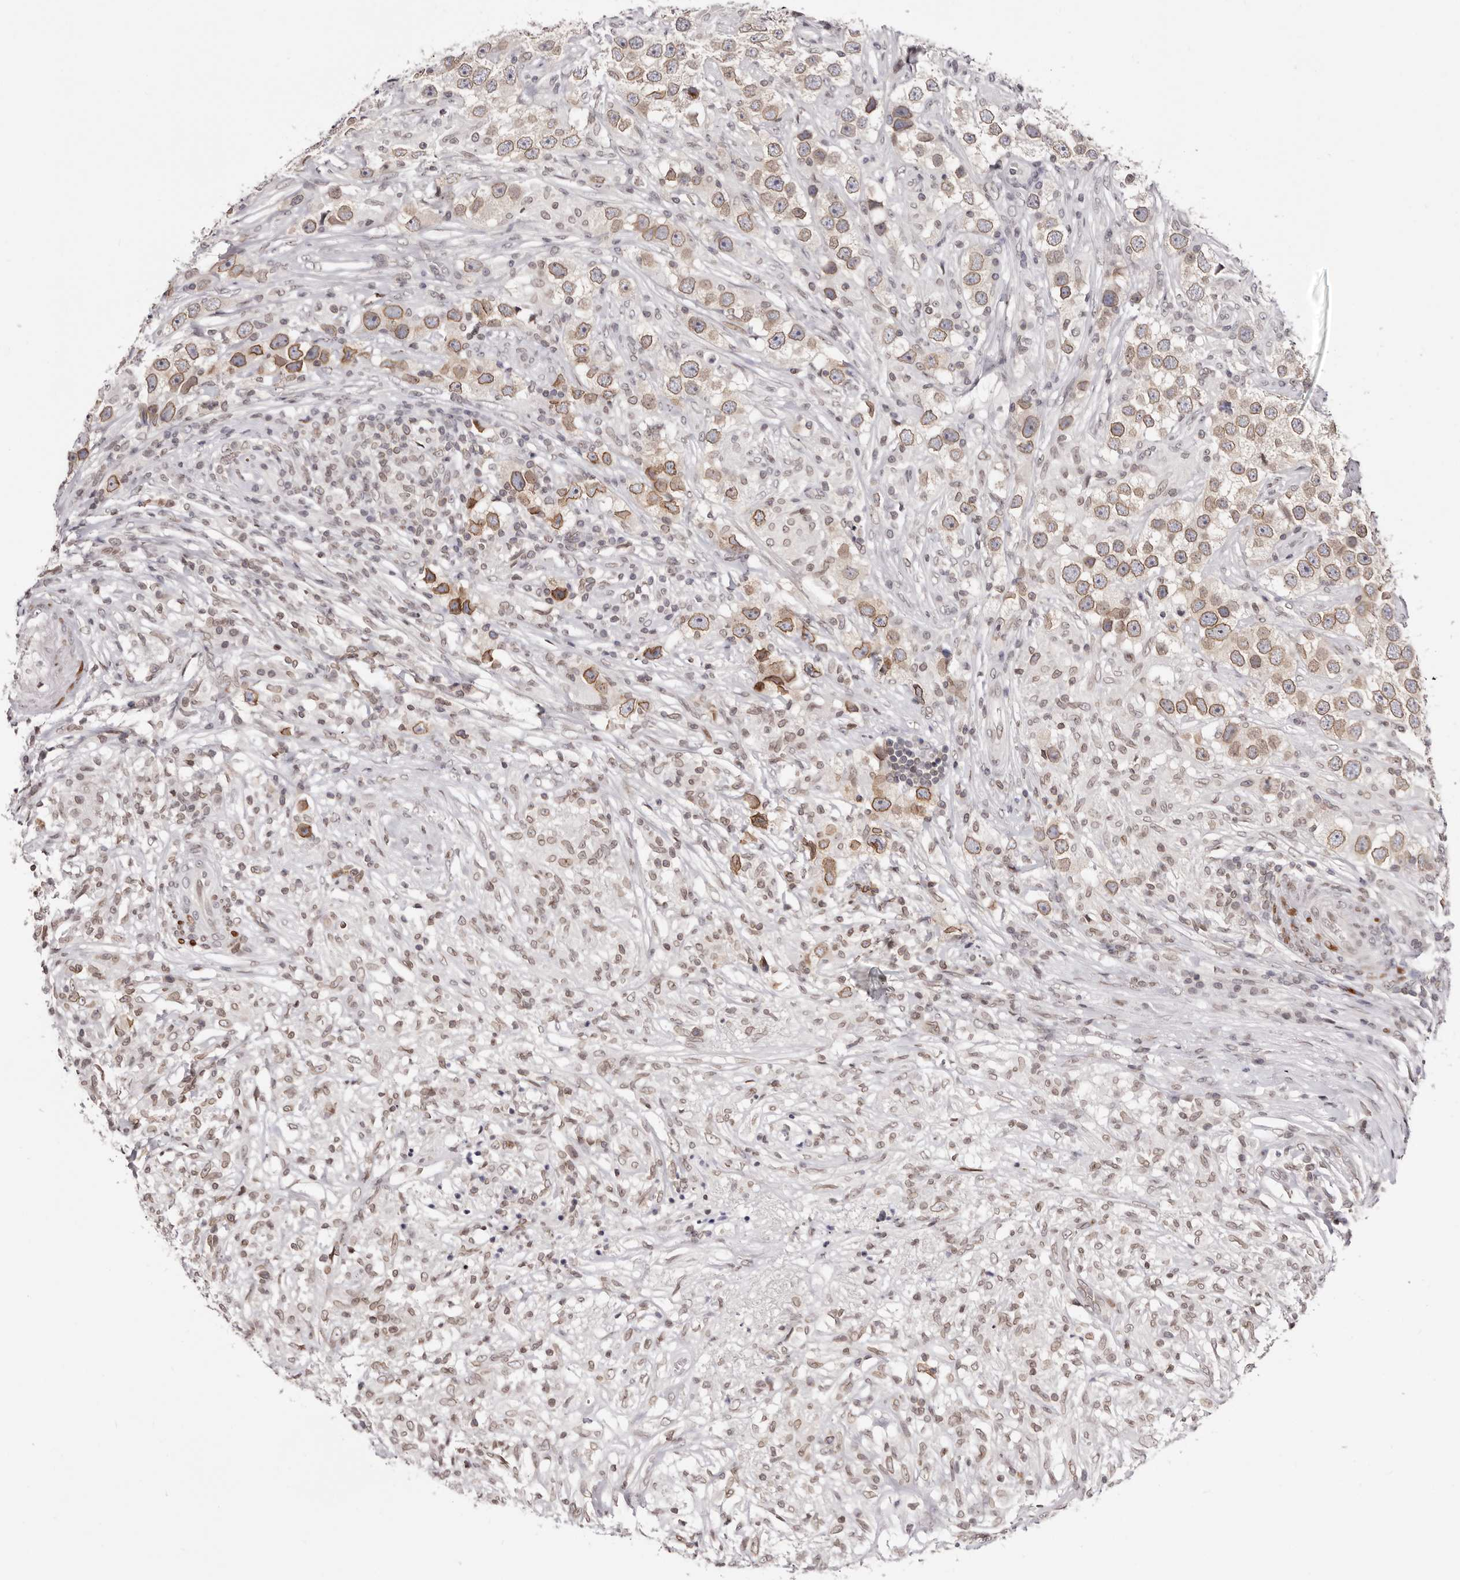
{"staining": {"intensity": "moderate", "quantity": ">75%", "location": "cytoplasmic/membranous,nuclear"}, "tissue": "testis cancer", "cell_type": "Tumor cells", "image_type": "cancer", "snomed": [{"axis": "morphology", "description": "Seminoma, NOS"}, {"axis": "topography", "description": "Testis"}], "caption": "Immunohistochemistry of testis cancer displays medium levels of moderate cytoplasmic/membranous and nuclear staining in approximately >75% of tumor cells.", "gene": "NUP153", "patient": {"sex": "male", "age": 49}}